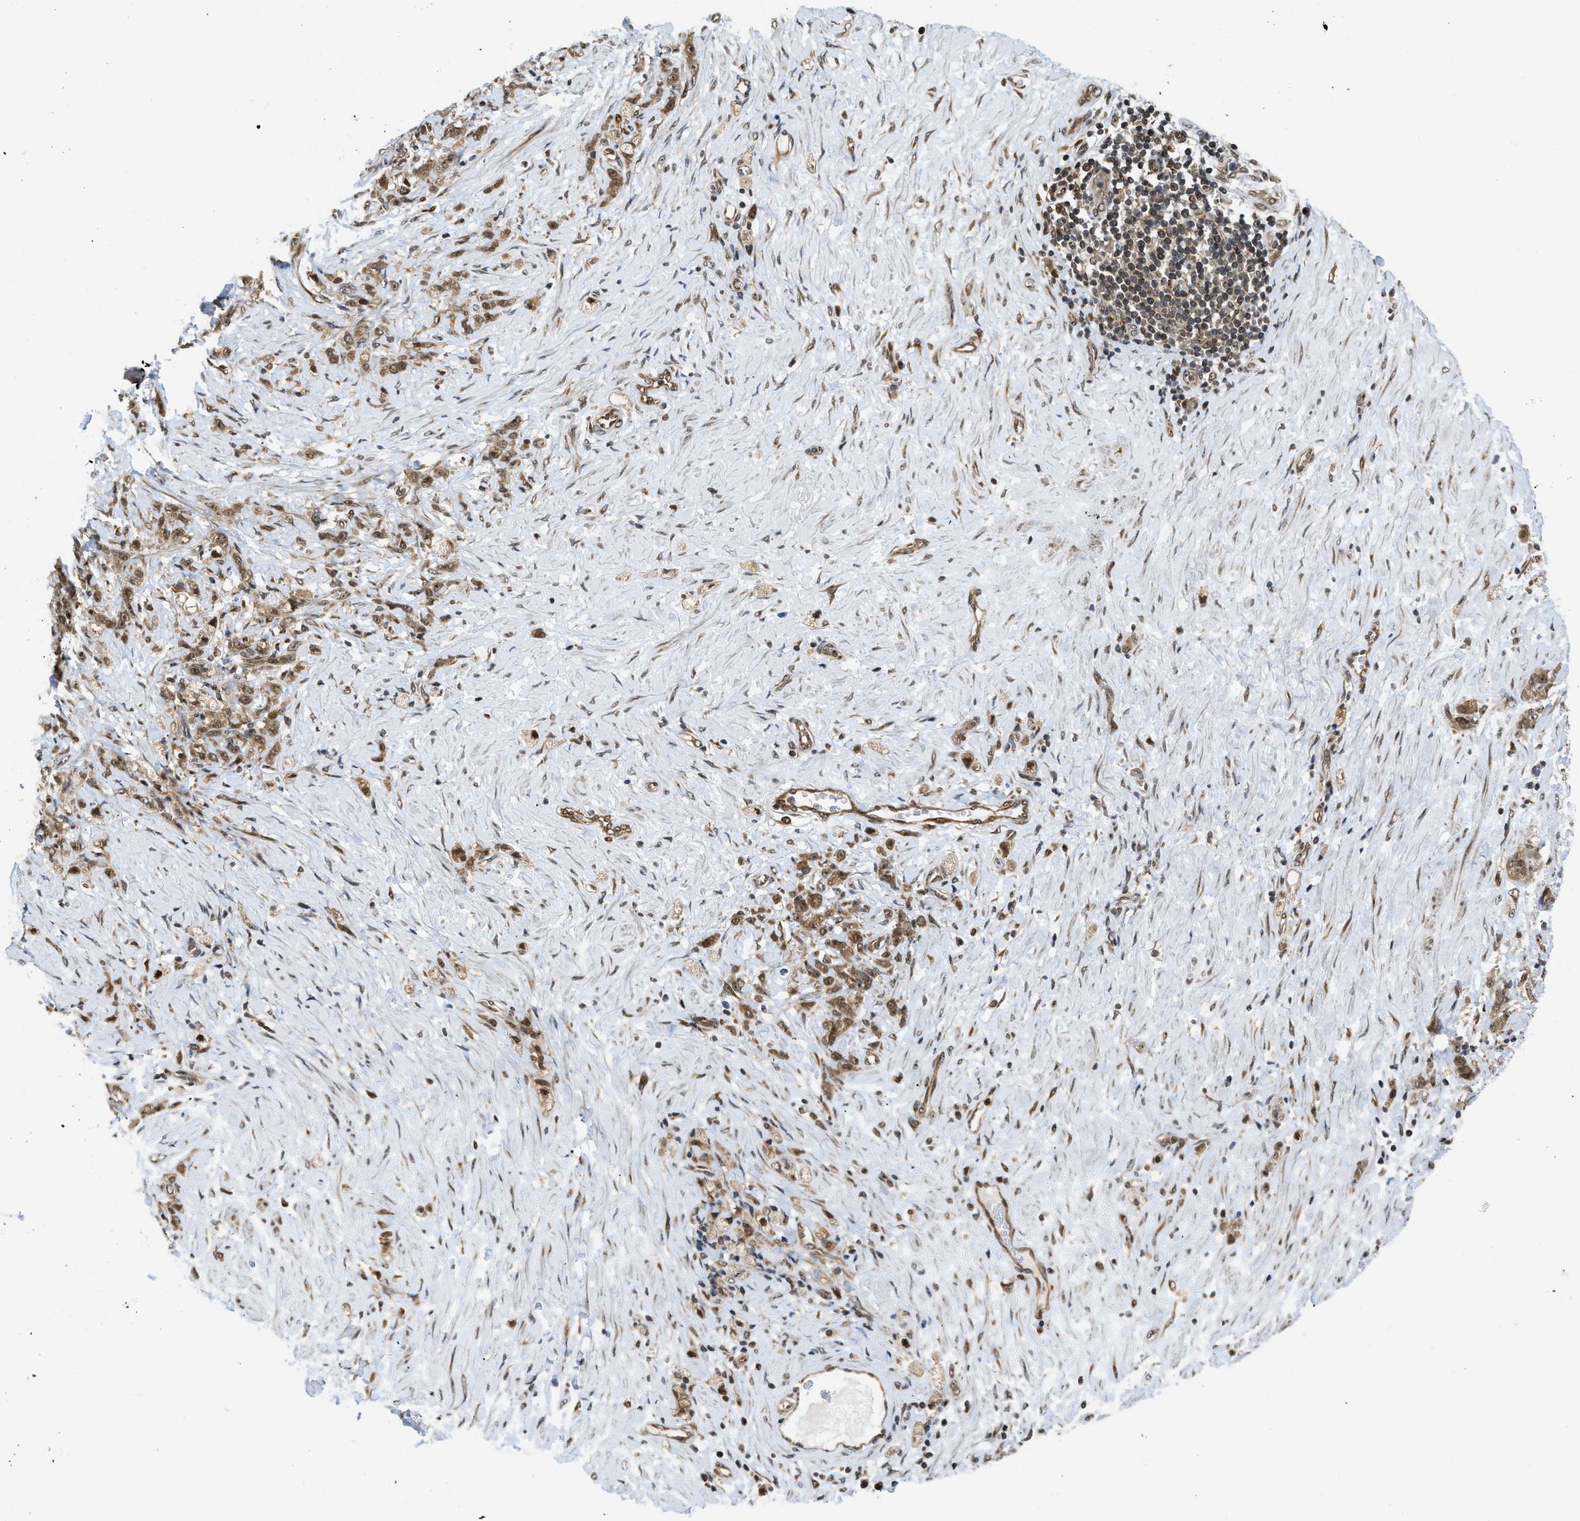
{"staining": {"intensity": "moderate", "quantity": ">75%", "location": "cytoplasmic/membranous,nuclear"}, "tissue": "stomach cancer", "cell_type": "Tumor cells", "image_type": "cancer", "snomed": [{"axis": "morphology", "description": "Adenocarcinoma, NOS"}, {"axis": "topography", "description": "Stomach"}], "caption": "Immunohistochemistry histopathology image of neoplastic tissue: human adenocarcinoma (stomach) stained using immunohistochemistry (IHC) reveals medium levels of moderate protein expression localized specifically in the cytoplasmic/membranous and nuclear of tumor cells, appearing as a cytoplasmic/membranous and nuclear brown color.", "gene": "TACC1", "patient": {"sex": "male", "age": 82}}